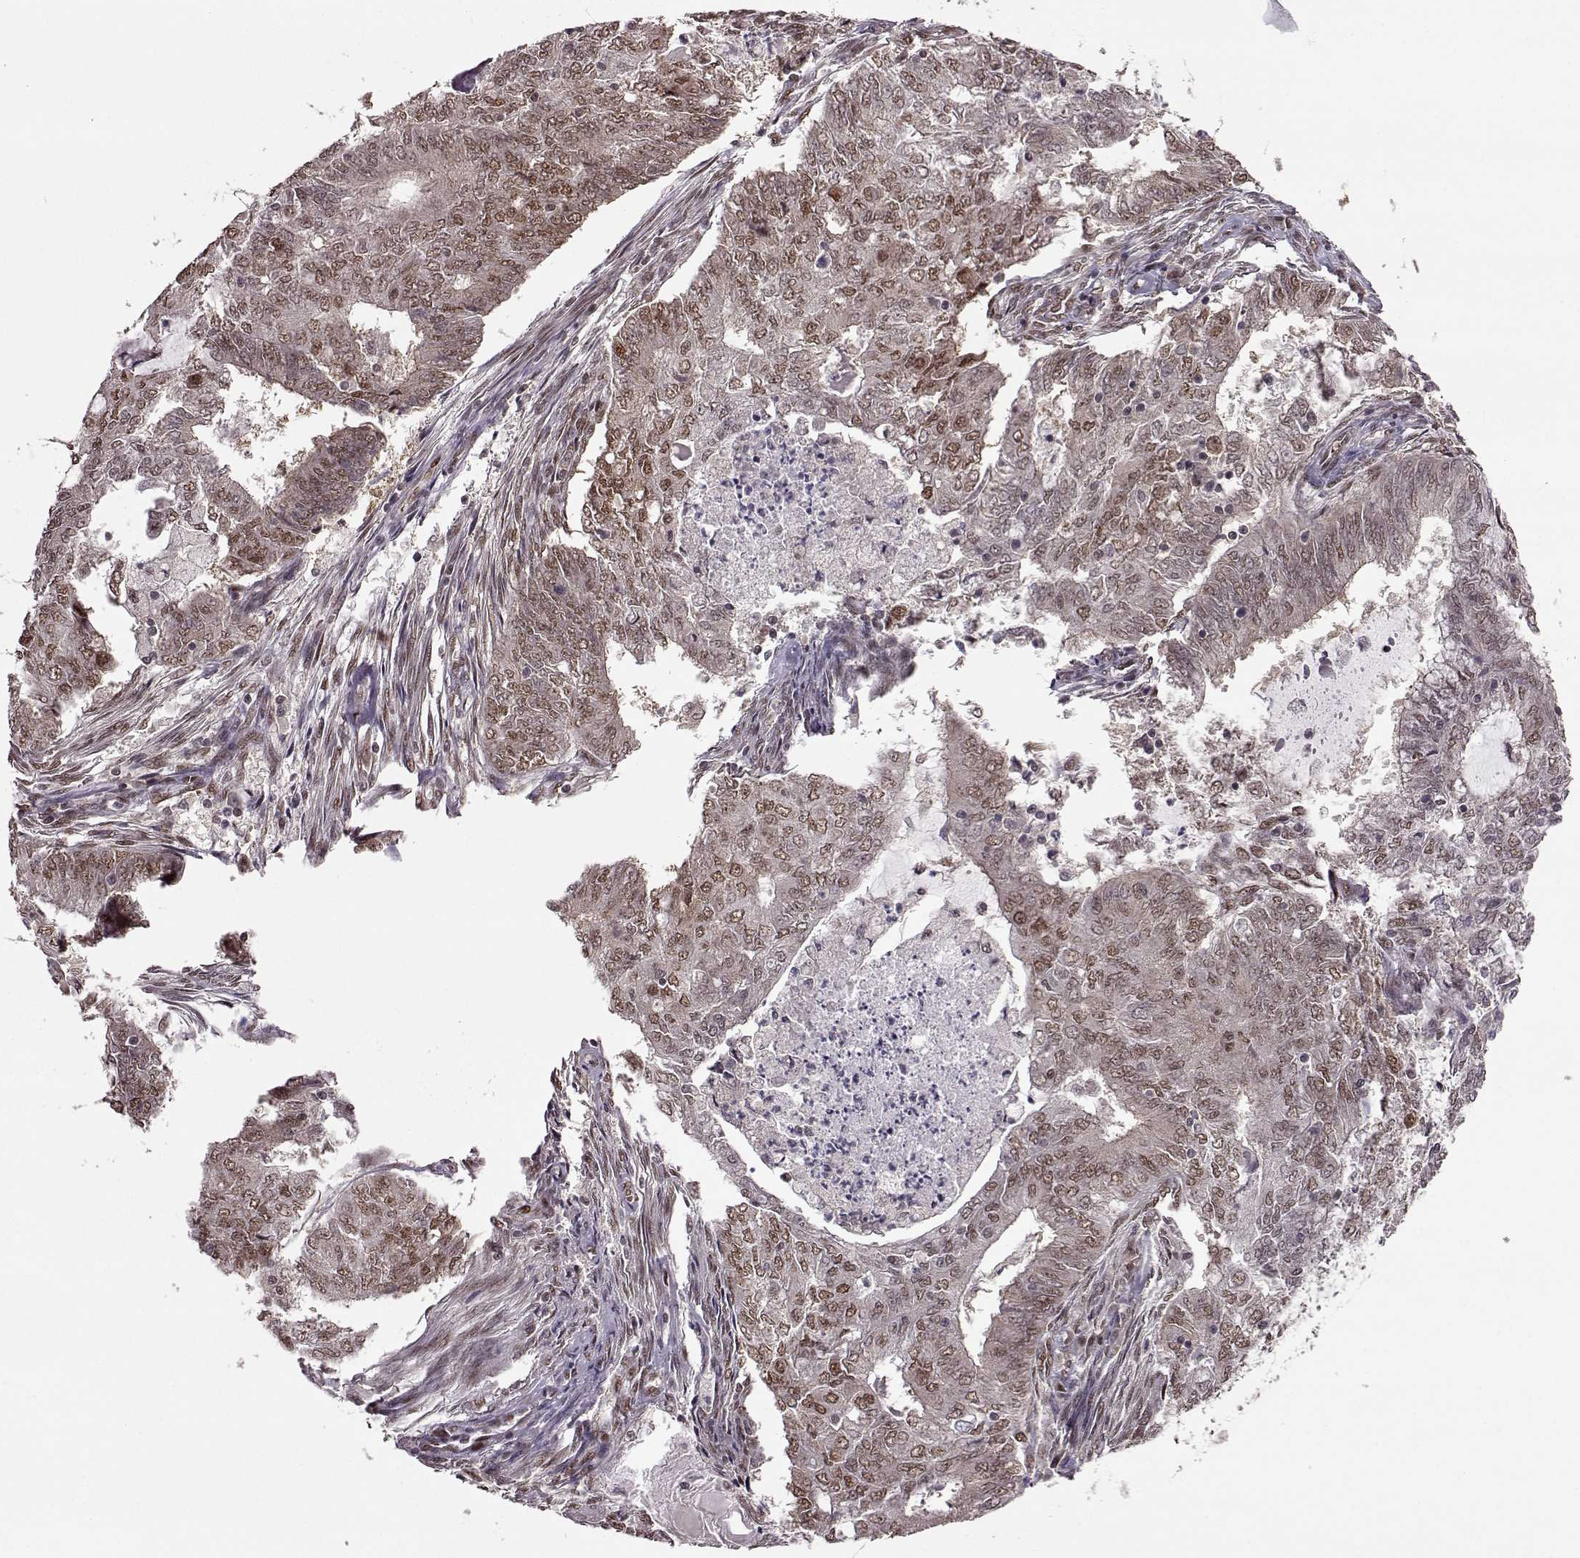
{"staining": {"intensity": "moderate", "quantity": ">75%", "location": "nuclear"}, "tissue": "endometrial cancer", "cell_type": "Tumor cells", "image_type": "cancer", "snomed": [{"axis": "morphology", "description": "Adenocarcinoma, NOS"}, {"axis": "topography", "description": "Endometrium"}], "caption": "Moderate nuclear protein staining is appreciated in about >75% of tumor cells in endometrial cancer (adenocarcinoma).", "gene": "FTO", "patient": {"sex": "female", "age": 62}}